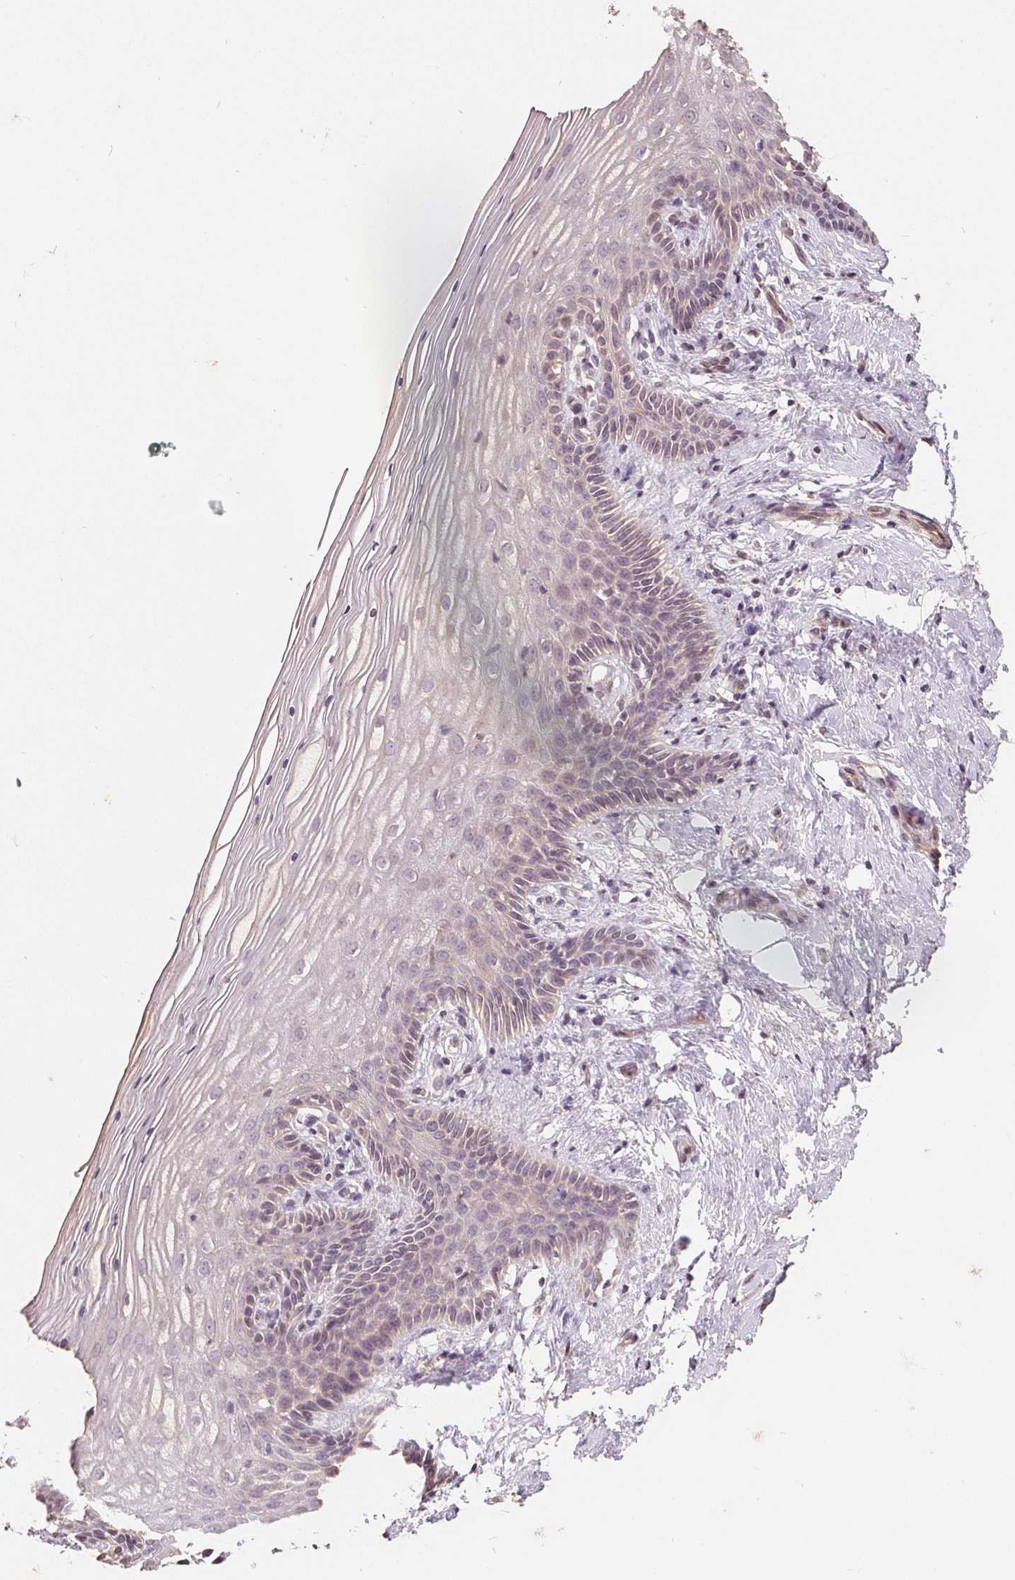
{"staining": {"intensity": "weak", "quantity": "<25%", "location": "cytoplasmic/membranous"}, "tissue": "vagina", "cell_type": "Squamous epithelial cells", "image_type": "normal", "snomed": [{"axis": "morphology", "description": "Normal tissue, NOS"}, {"axis": "topography", "description": "Vagina"}], "caption": "The histopathology image displays no significant expression in squamous epithelial cells of vagina.", "gene": "CDIPT", "patient": {"sex": "female", "age": 45}}